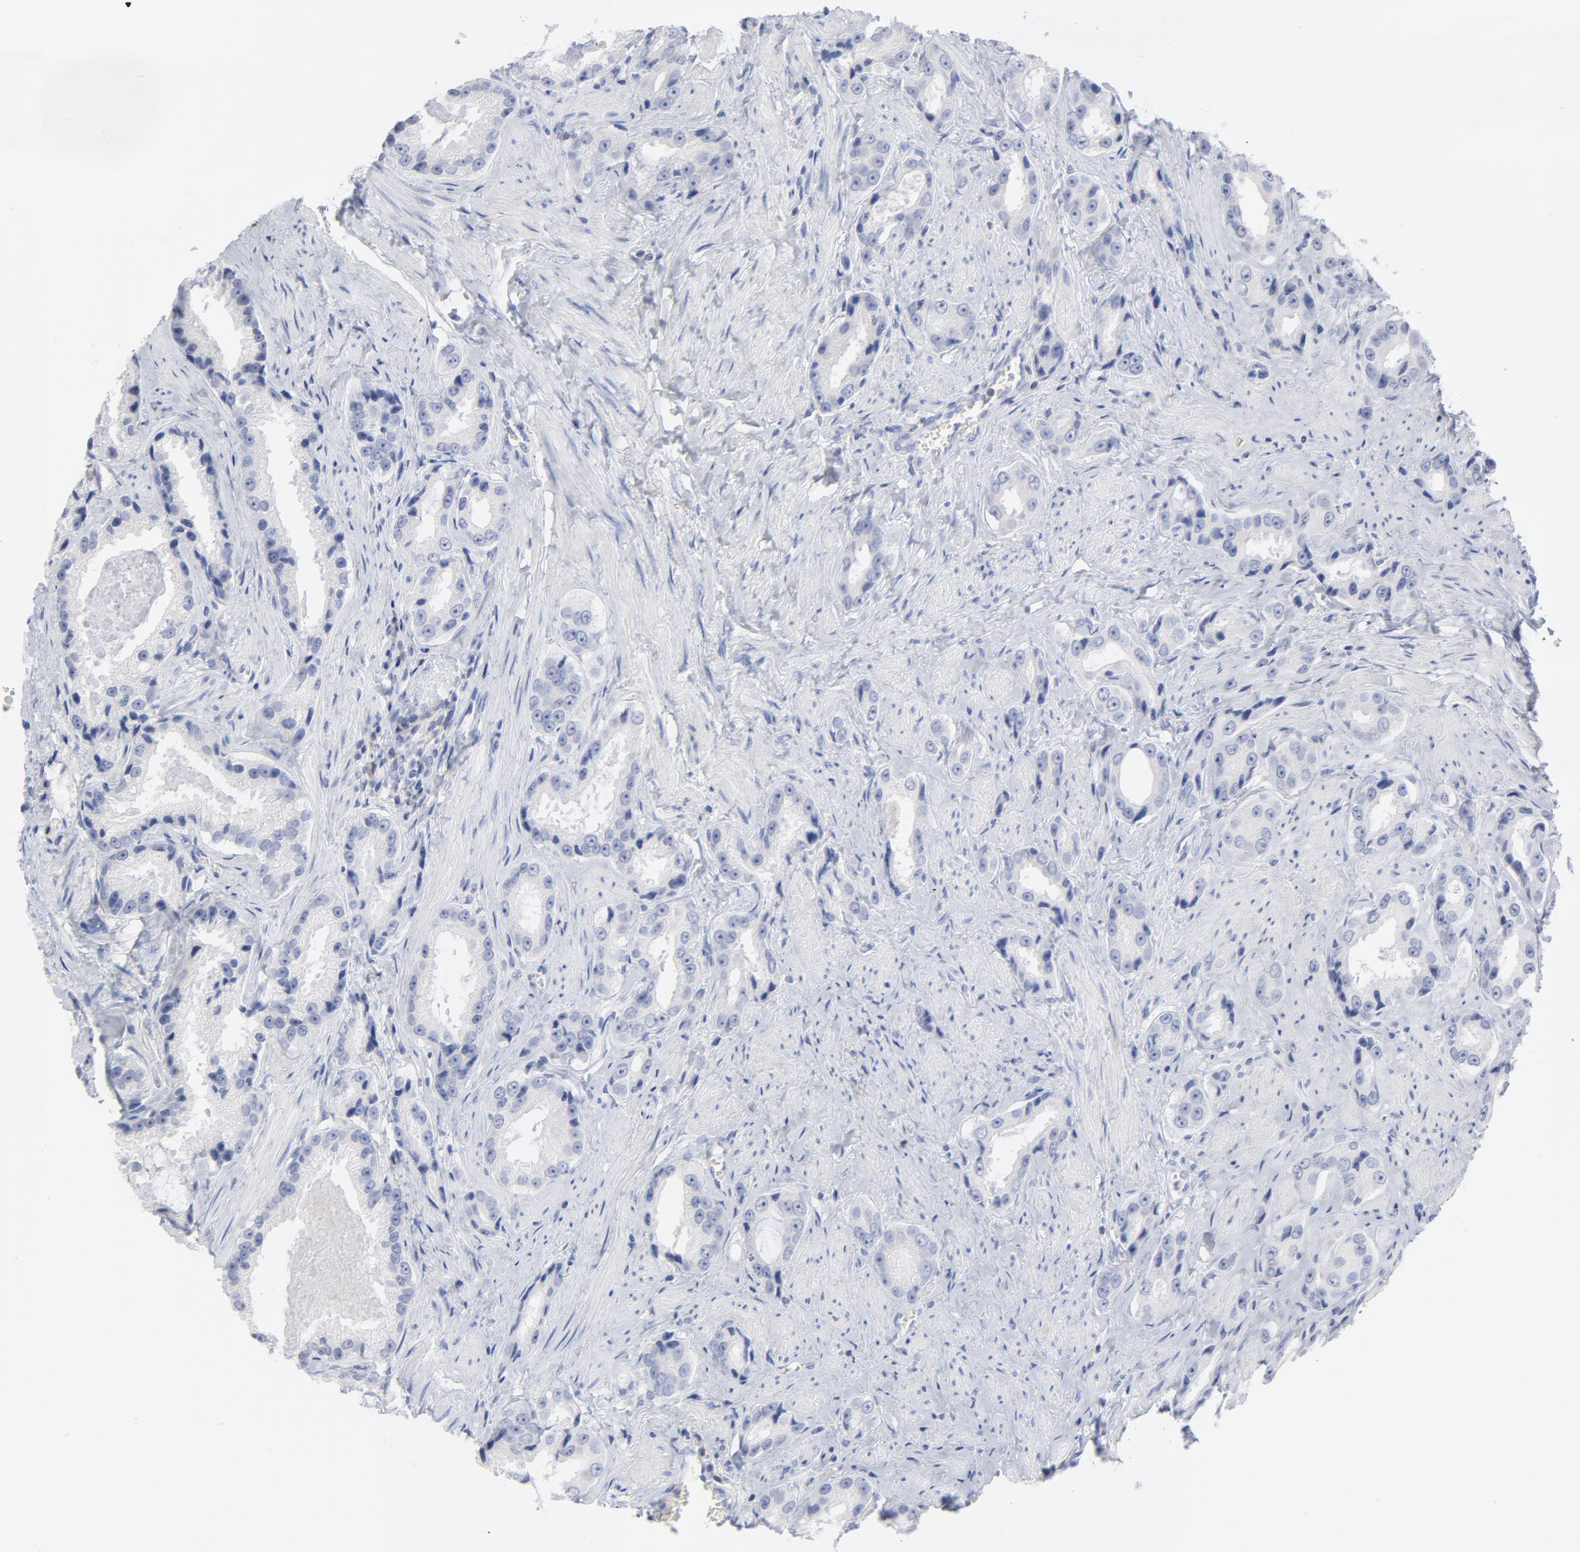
{"staining": {"intensity": "negative", "quantity": "none", "location": "none"}, "tissue": "prostate cancer", "cell_type": "Tumor cells", "image_type": "cancer", "snomed": [{"axis": "morphology", "description": "Adenocarcinoma, Medium grade"}, {"axis": "topography", "description": "Prostate"}], "caption": "DAB immunohistochemical staining of human adenocarcinoma (medium-grade) (prostate) demonstrates no significant staining in tumor cells.", "gene": "P2RY8", "patient": {"sex": "male", "age": 60}}